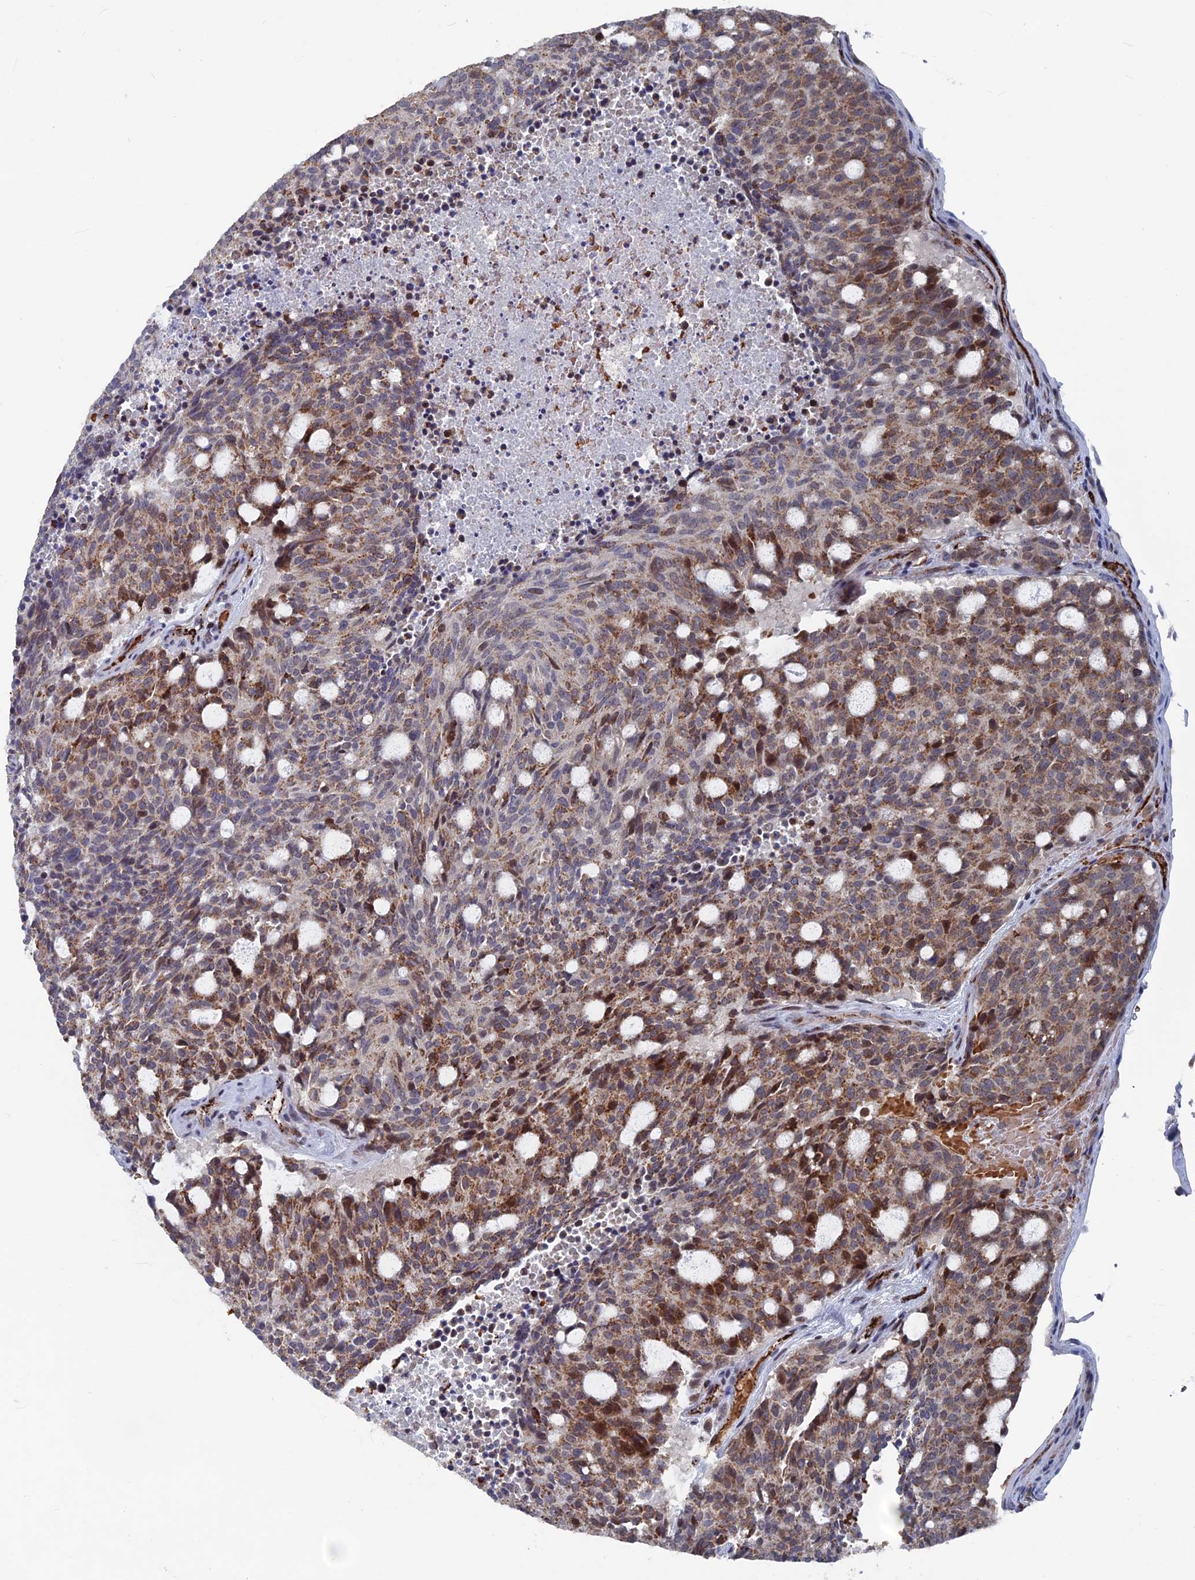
{"staining": {"intensity": "moderate", "quantity": ">75%", "location": "cytoplasmic/membranous,nuclear"}, "tissue": "carcinoid", "cell_type": "Tumor cells", "image_type": "cancer", "snomed": [{"axis": "morphology", "description": "Carcinoid, malignant, NOS"}, {"axis": "topography", "description": "Pancreas"}], "caption": "This histopathology image reveals IHC staining of human malignant carcinoid, with medium moderate cytoplasmic/membranous and nuclear positivity in about >75% of tumor cells.", "gene": "SH3D21", "patient": {"sex": "female", "age": 54}}